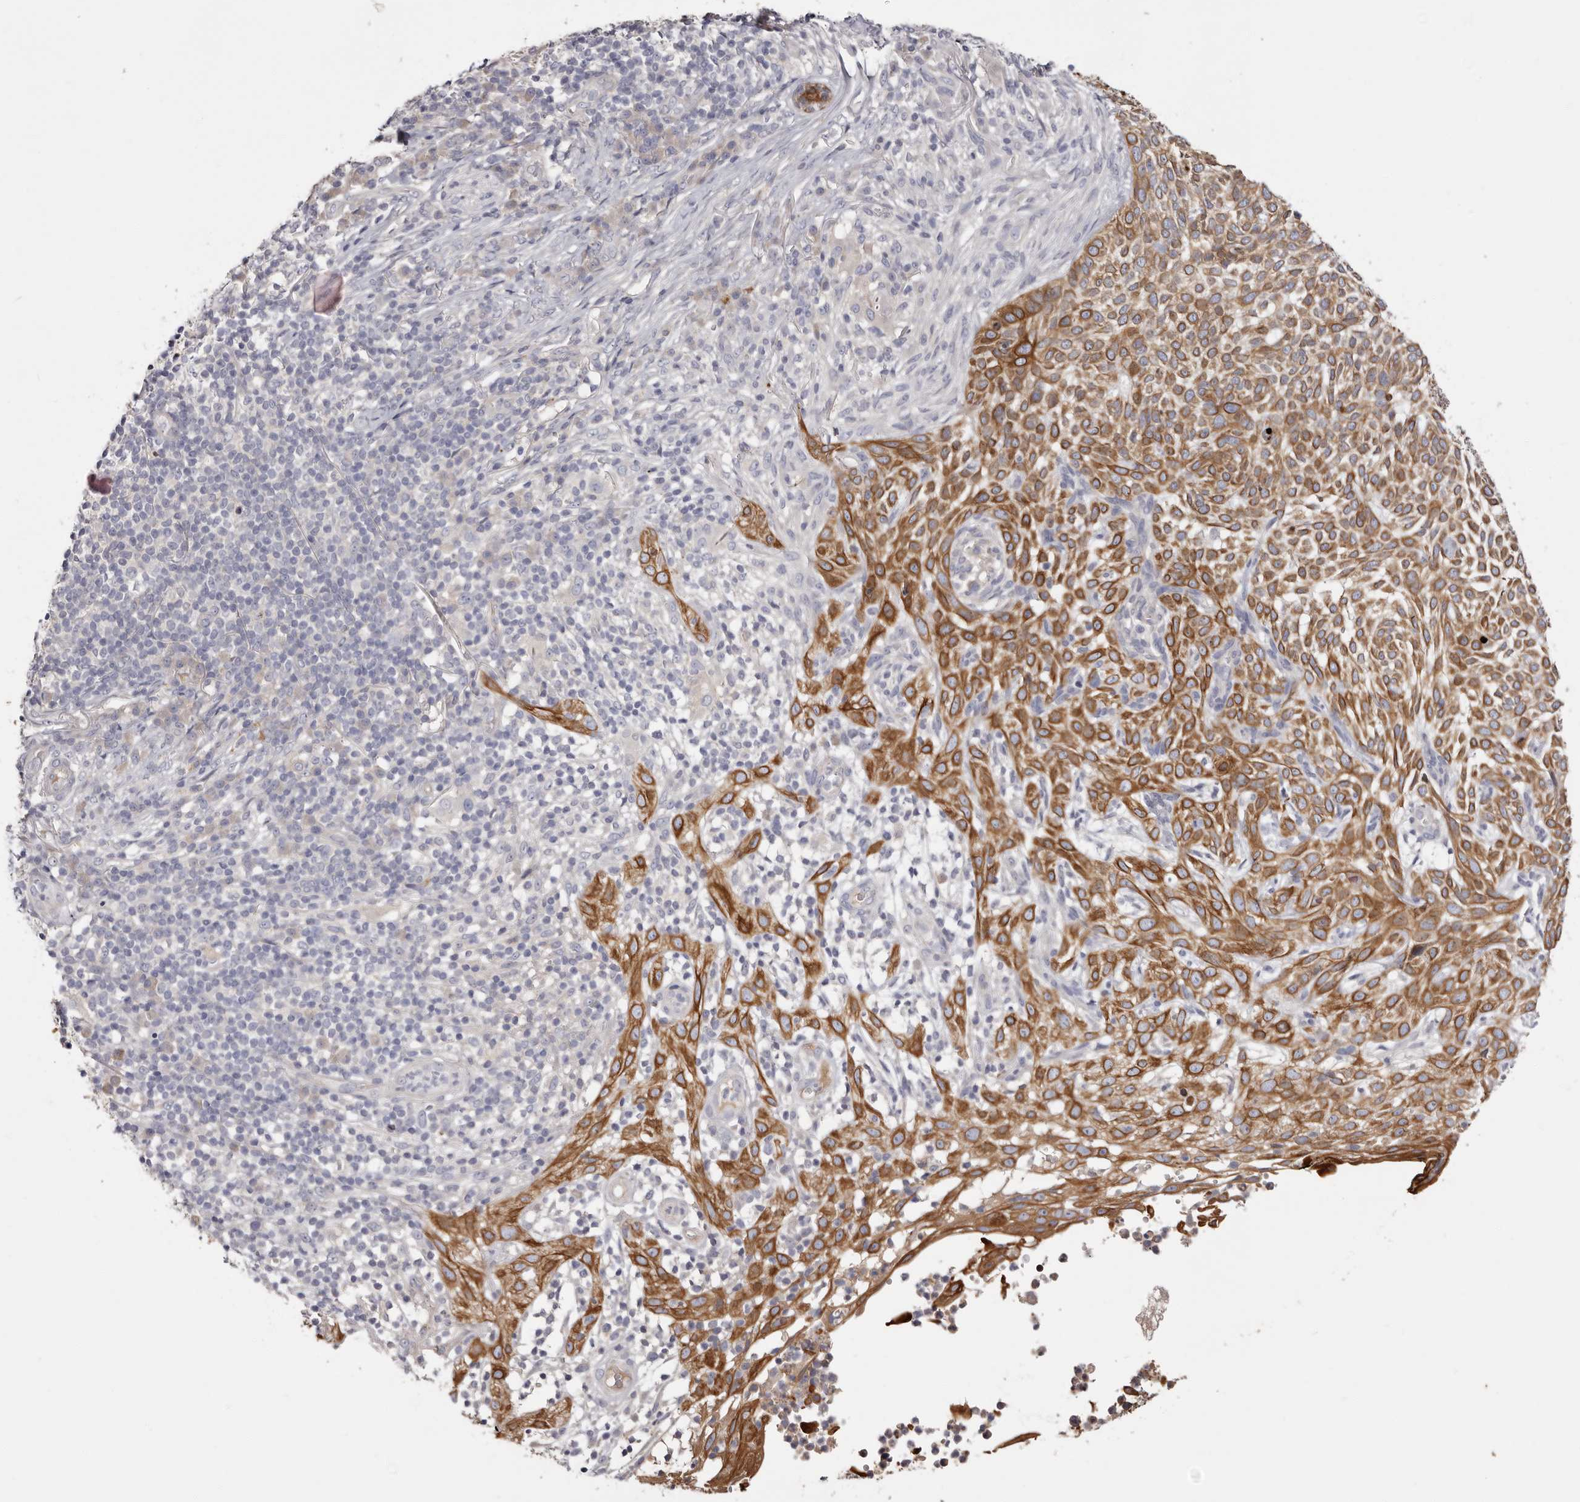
{"staining": {"intensity": "moderate", "quantity": ">75%", "location": "cytoplasmic/membranous"}, "tissue": "skin cancer", "cell_type": "Tumor cells", "image_type": "cancer", "snomed": [{"axis": "morphology", "description": "Basal cell carcinoma"}, {"axis": "topography", "description": "Skin"}], "caption": "A high-resolution micrograph shows immunohistochemistry (IHC) staining of basal cell carcinoma (skin), which reveals moderate cytoplasmic/membranous staining in approximately >75% of tumor cells. The staining is performed using DAB (3,3'-diaminobenzidine) brown chromogen to label protein expression. The nuclei are counter-stained blue using hematoxylin.", "gene": "STK16", "patient": {"sex": "female", "age": 64}}